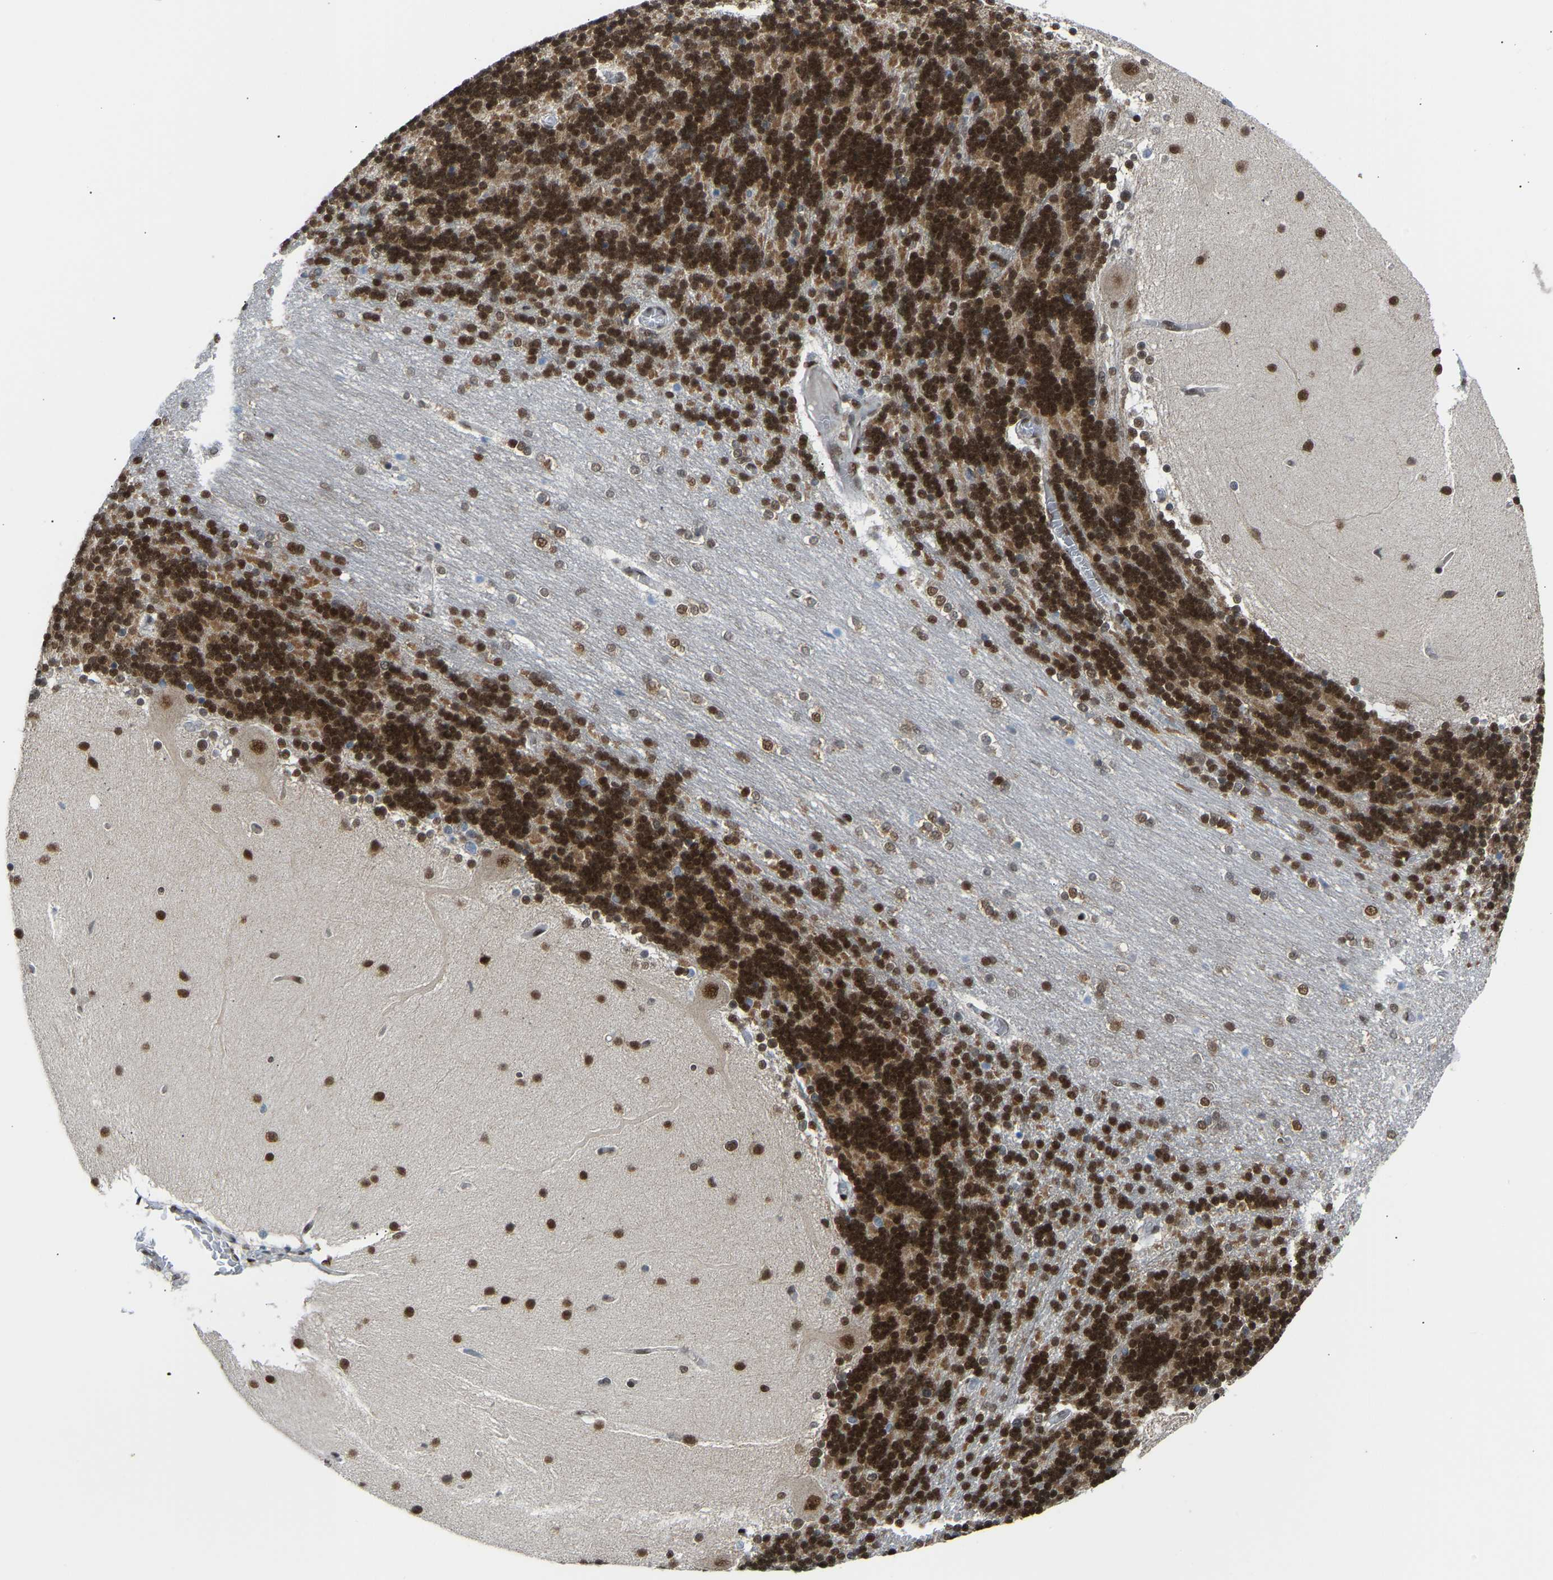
{"staining": {"intensity": "strong", "quantity": ">75%", "location": "nuclear"}, "tissue": "cerebellum", "cell_type": "Cells in granular layer", "image_type": "normal", "snomed": [{"axis": "morphology", "description": "Normal tissue, NOS"}, {"axis": "topography", "description": "Cerebellum"}], "caption": "Unremarkable cerebellum exhibits strong nuclear expression in about >75% of cells in granular layer The protein is stained brown, and the nuclei are stained in blue (DAB IHC with brightfield microscopy, high magnification)..", "gene": "SSBP2", "patient": {"sex": "female", "age": 54}}